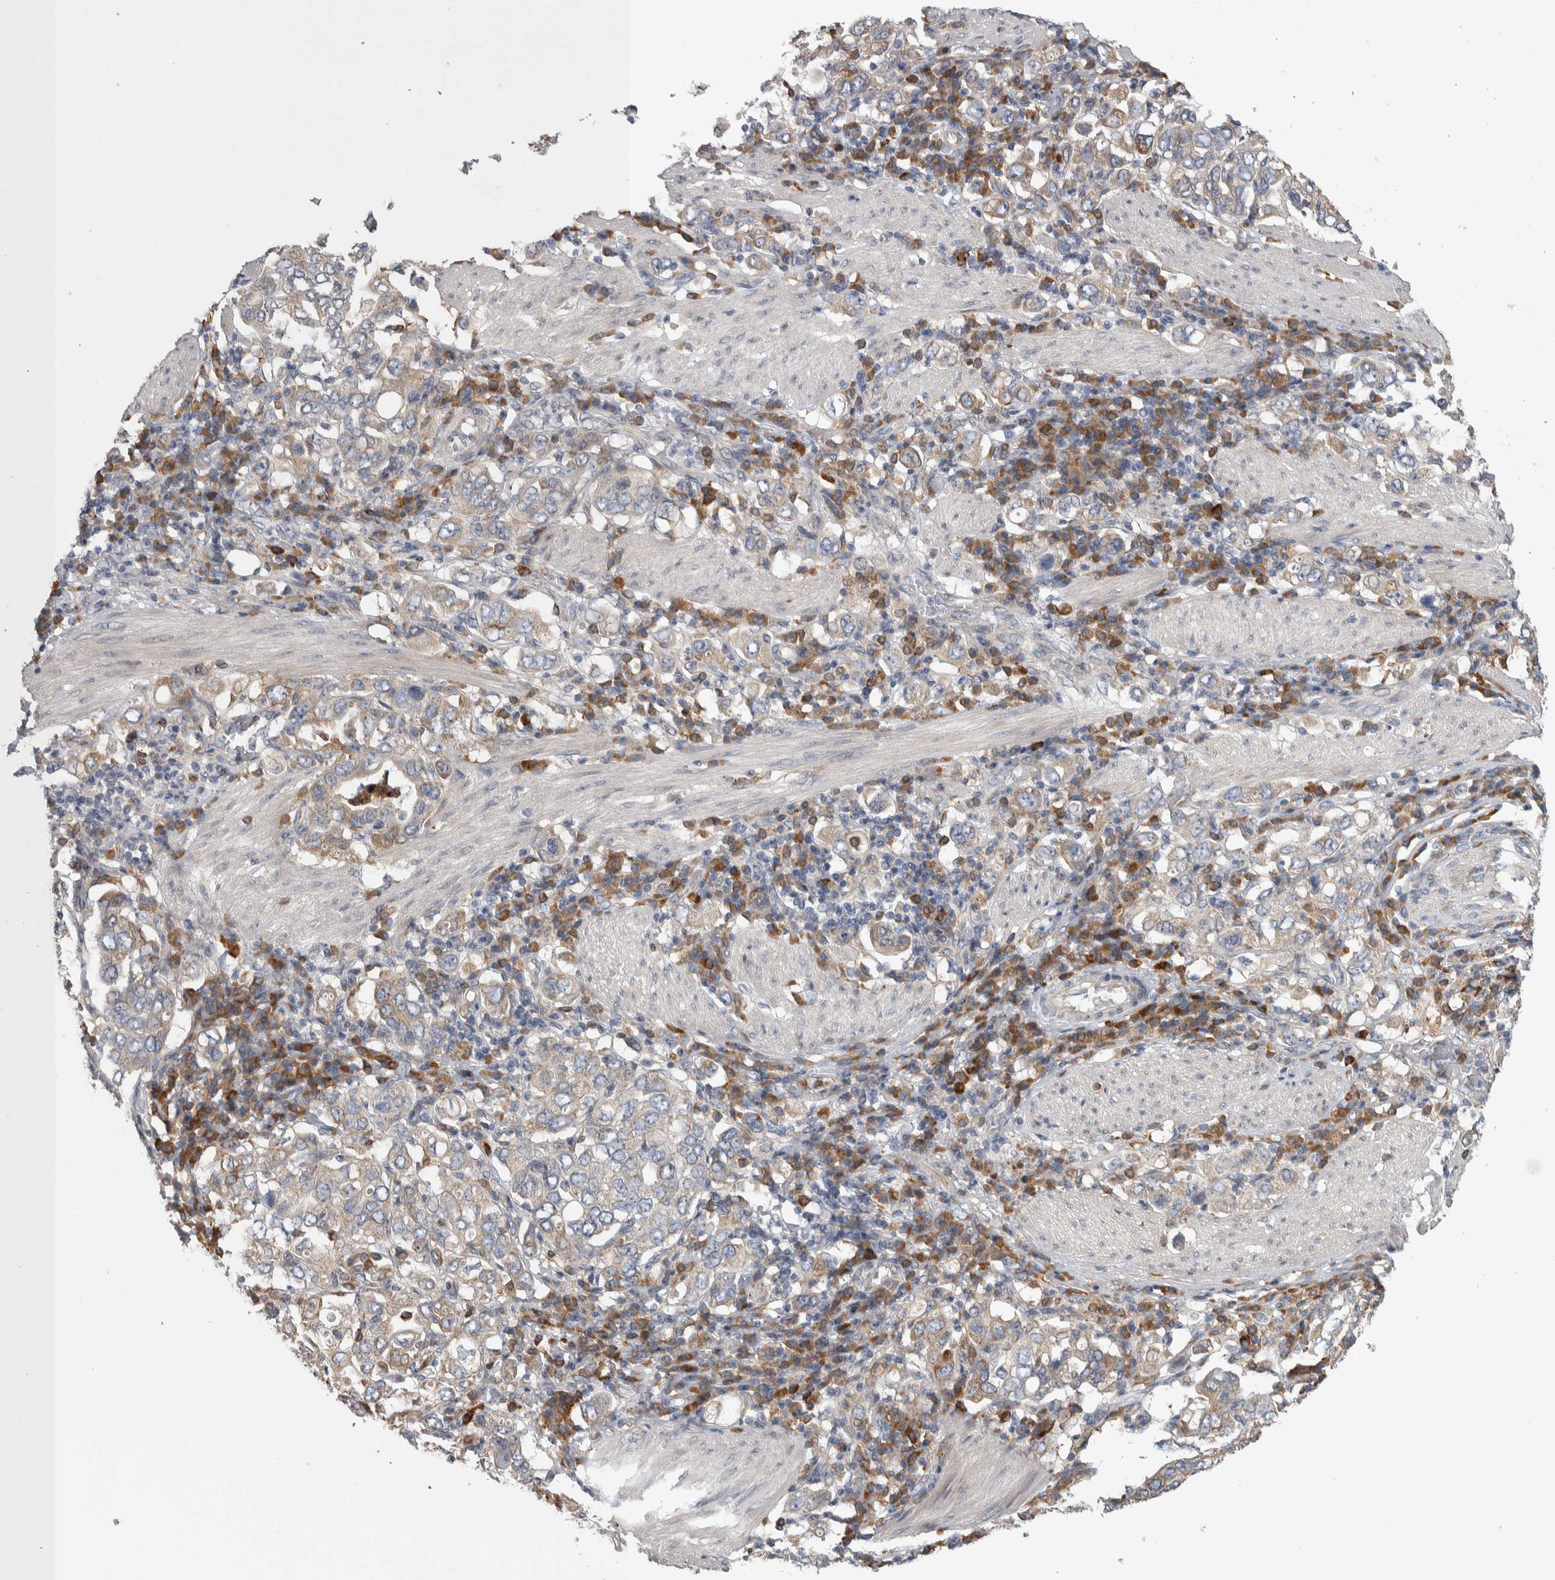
{"staining": {"intensity": "weak", "quantity": "25%-75%", "location": "cytoplasmic/membranous"}, "tissue": "stomach cancer", "cell_type": "Tumor cells", "image_type": "cancer", "snomed": [{"axis": "morphology", "description": "Adenocarcinoma, NOS"}, {"axis": "topography", "description": "Stomach, upper"}], "caption": "Stomach cancer (adenocarcinoma) stained with immunohistochemistry (IHC) reveals weak cytoplasmic/membranous expression in approximately 25%-75% of tumor cells. Ihc stains the protein of interest in brown and the nuclei are stained blue.", "gene": "IBTK", "patient": {"sex": "male", "age": 62}}